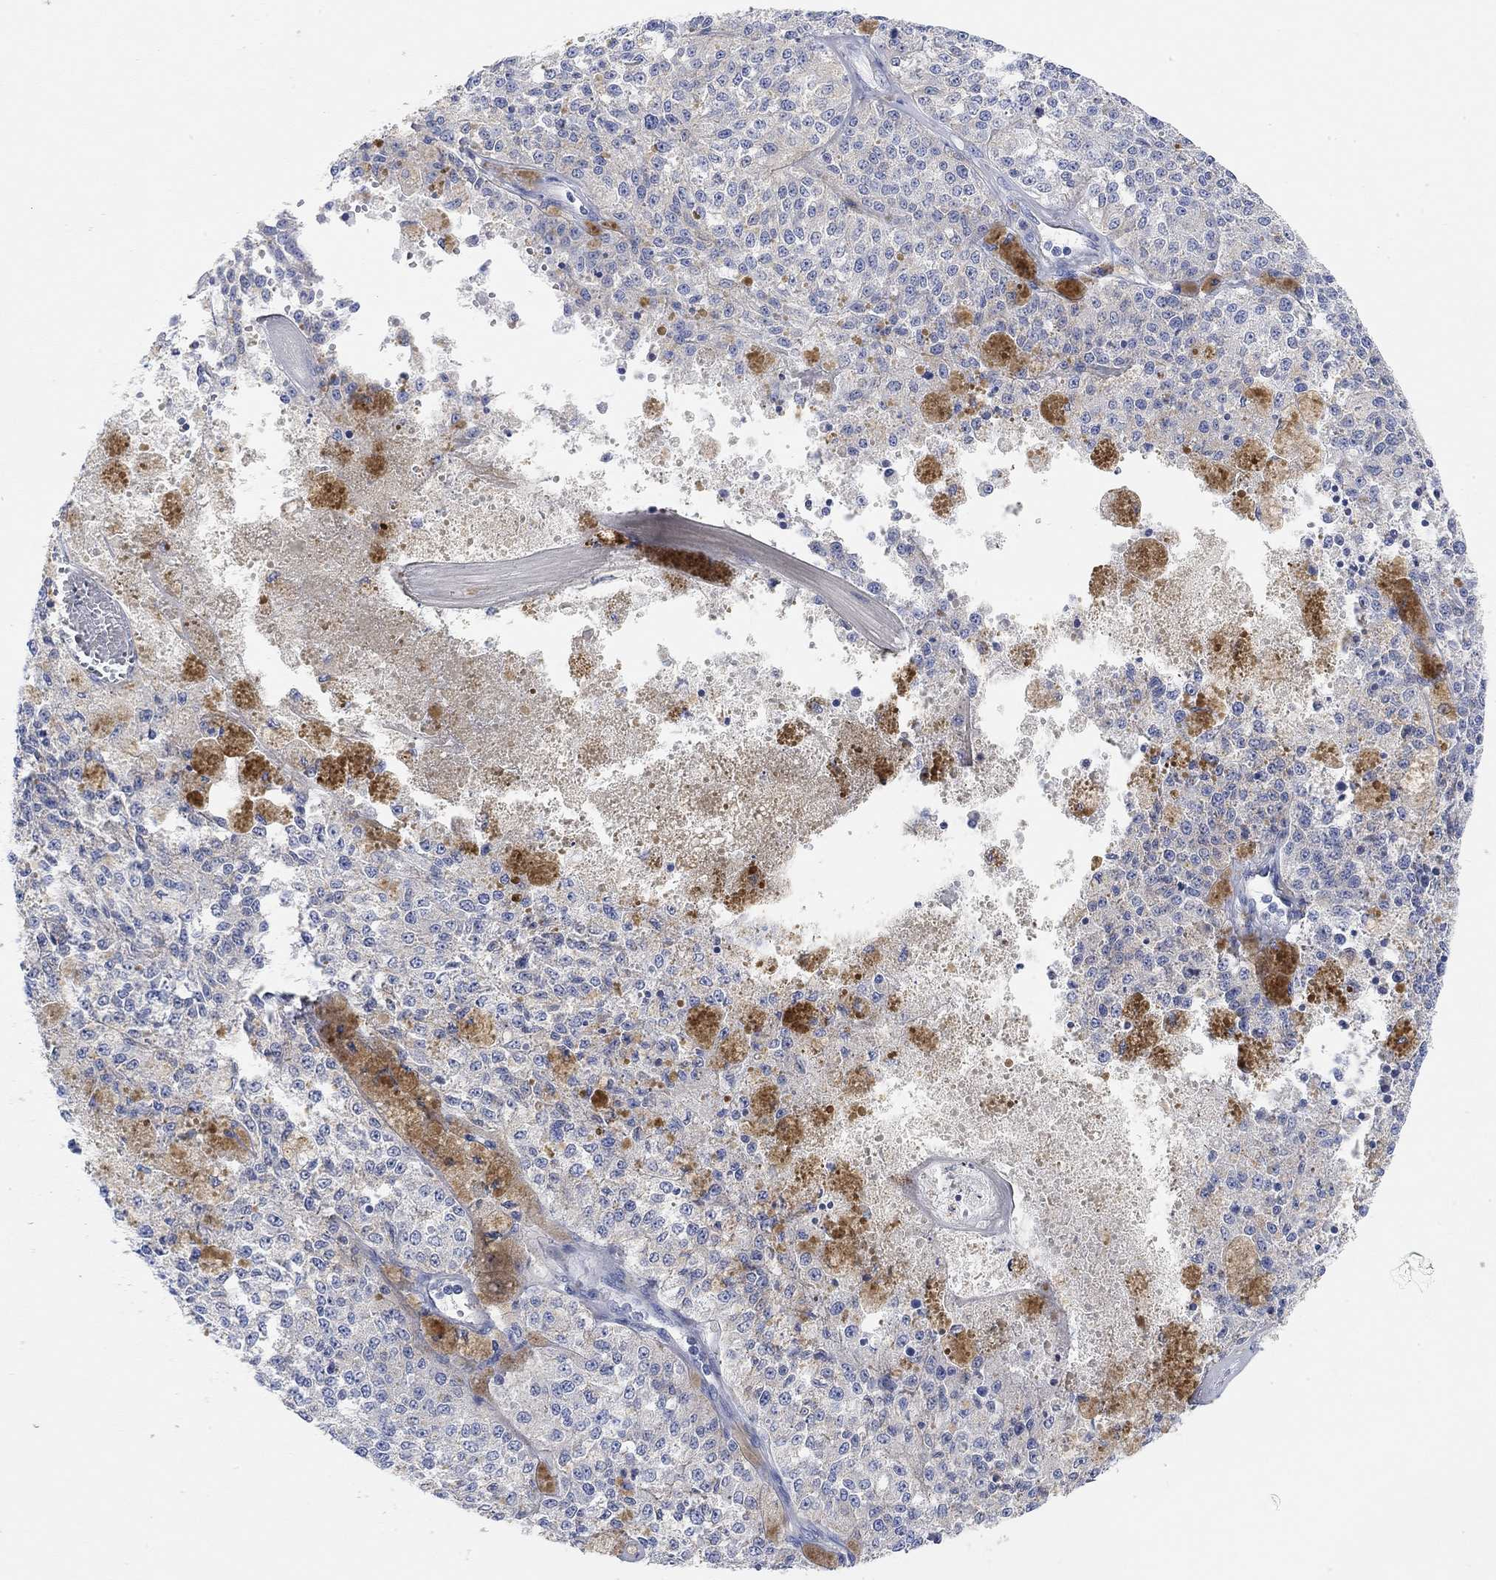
{"staining": {"intensity": "negative", "quantity": "none", "location": "none"}, "tissue": "melanoma", "cell_type": "Tumor cells", "image_type": "cancer", "snomed": [{"axis": "morphology", "description": "Malignant melanoma, Metastatic site"}, {"axis": "topography", "description": "Lymph node"}], "caption": "Tumor cells show no significant protein positivity in melanoma.", "gene": "RGS1", "patient": {"sex": "female", "age": 64}}